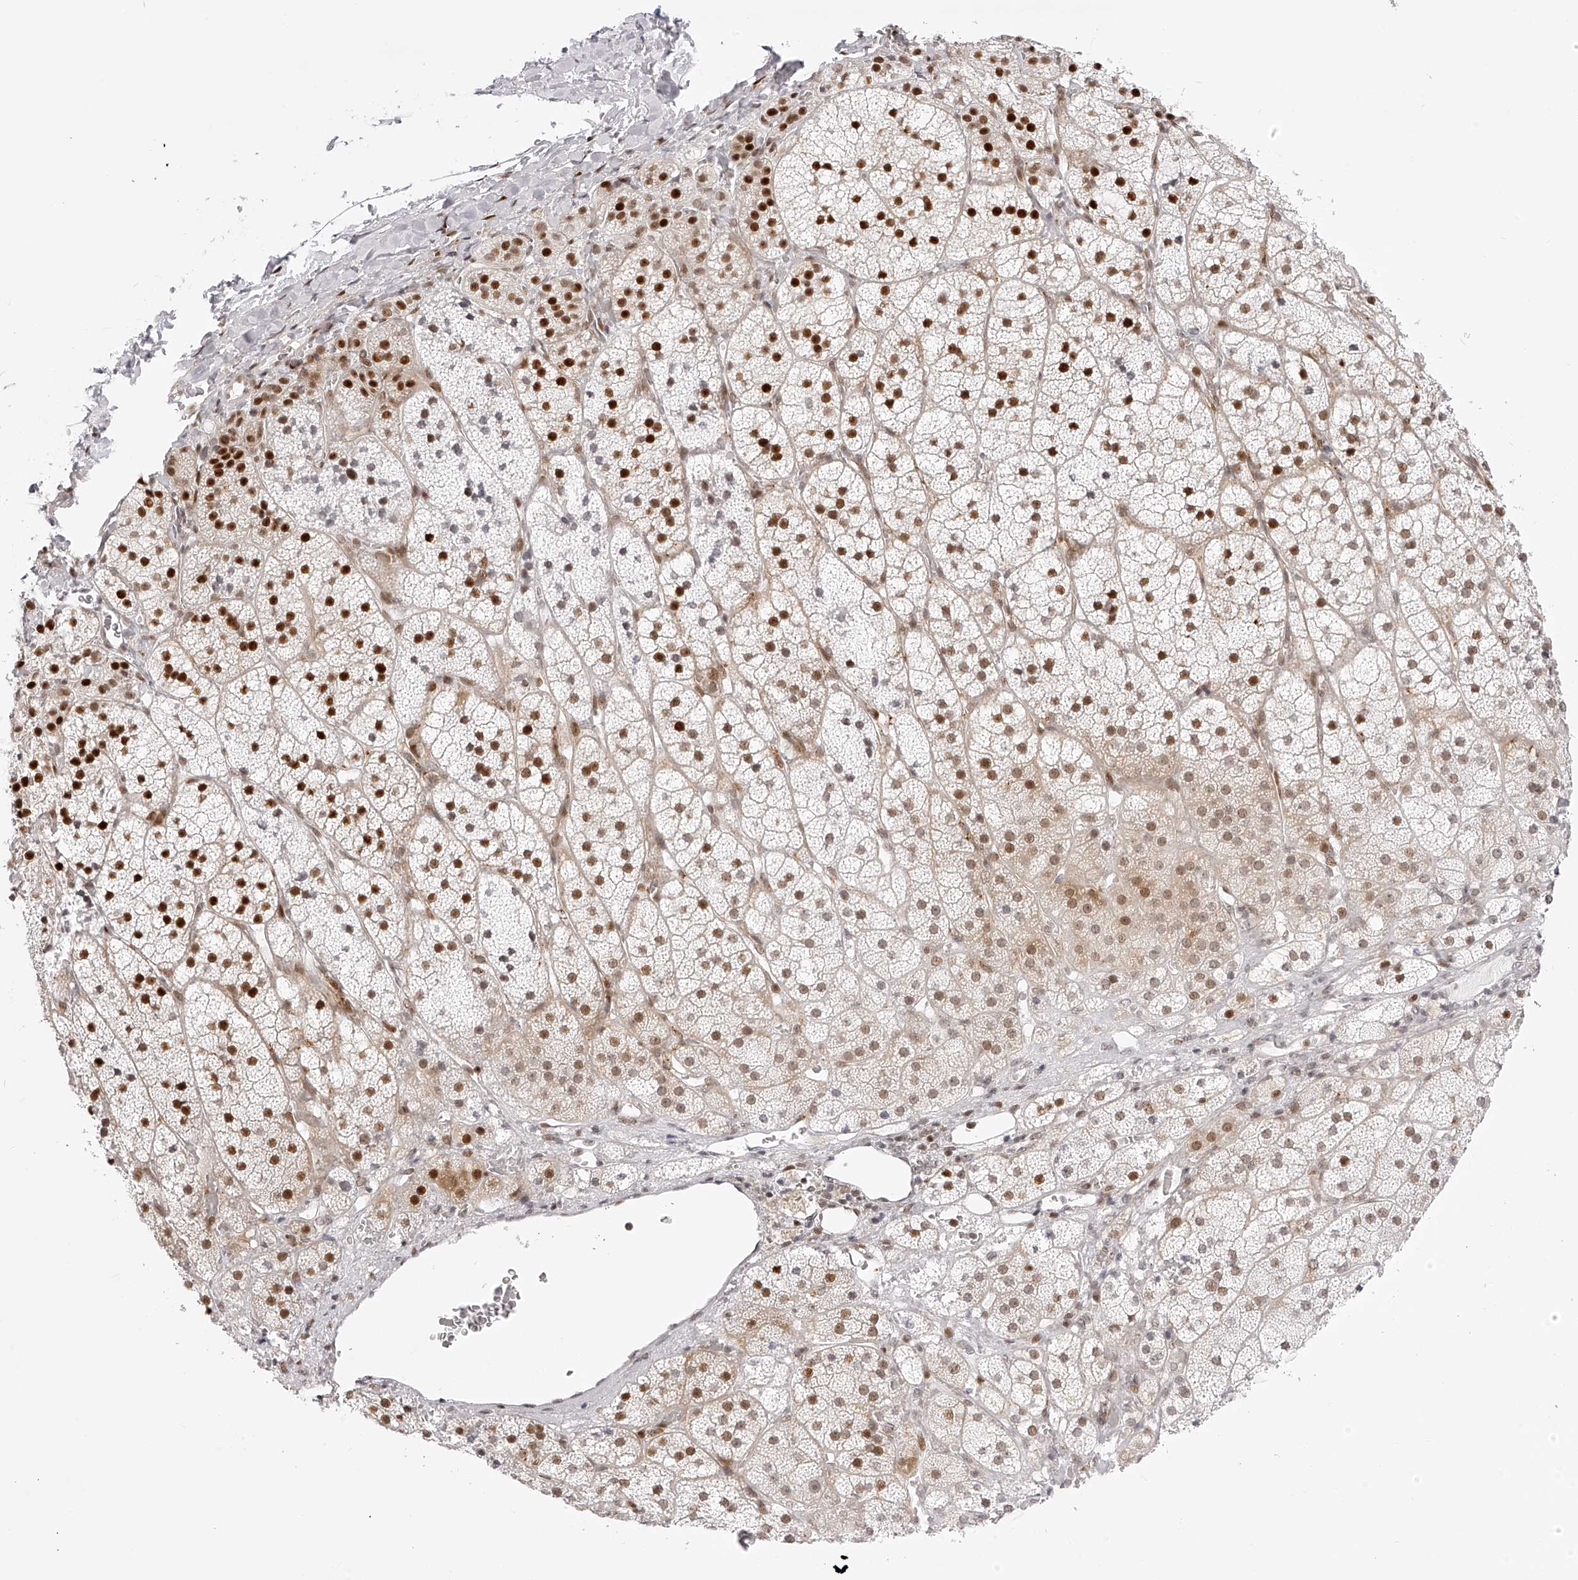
{"staining": {"intensity": "strong", "quantity": "25%-75%", "location": "nuclear"}, "tissue": "adrenal gland", "cell_type": "Glandular cells", "image_type": "normal", "snomed": [{"axis": "morphology", "description": "Normal tissue, NOS"}, {"axis": "topography", "description": "Adrenal gland"}], "caption": "Normal adrenal gland was stained to show a protein in brown. There is high levels of strong nuclear staining in approximately 25%-75% of glandular cells. Using DAB (3,3'-diaminobenzidine) (brown) and hematoxylin (blue) stains, captured at high magnification using brightfield microscopy.", "gene": "PLEKHG1", "patient": {"sex": "female", "age": 44}}